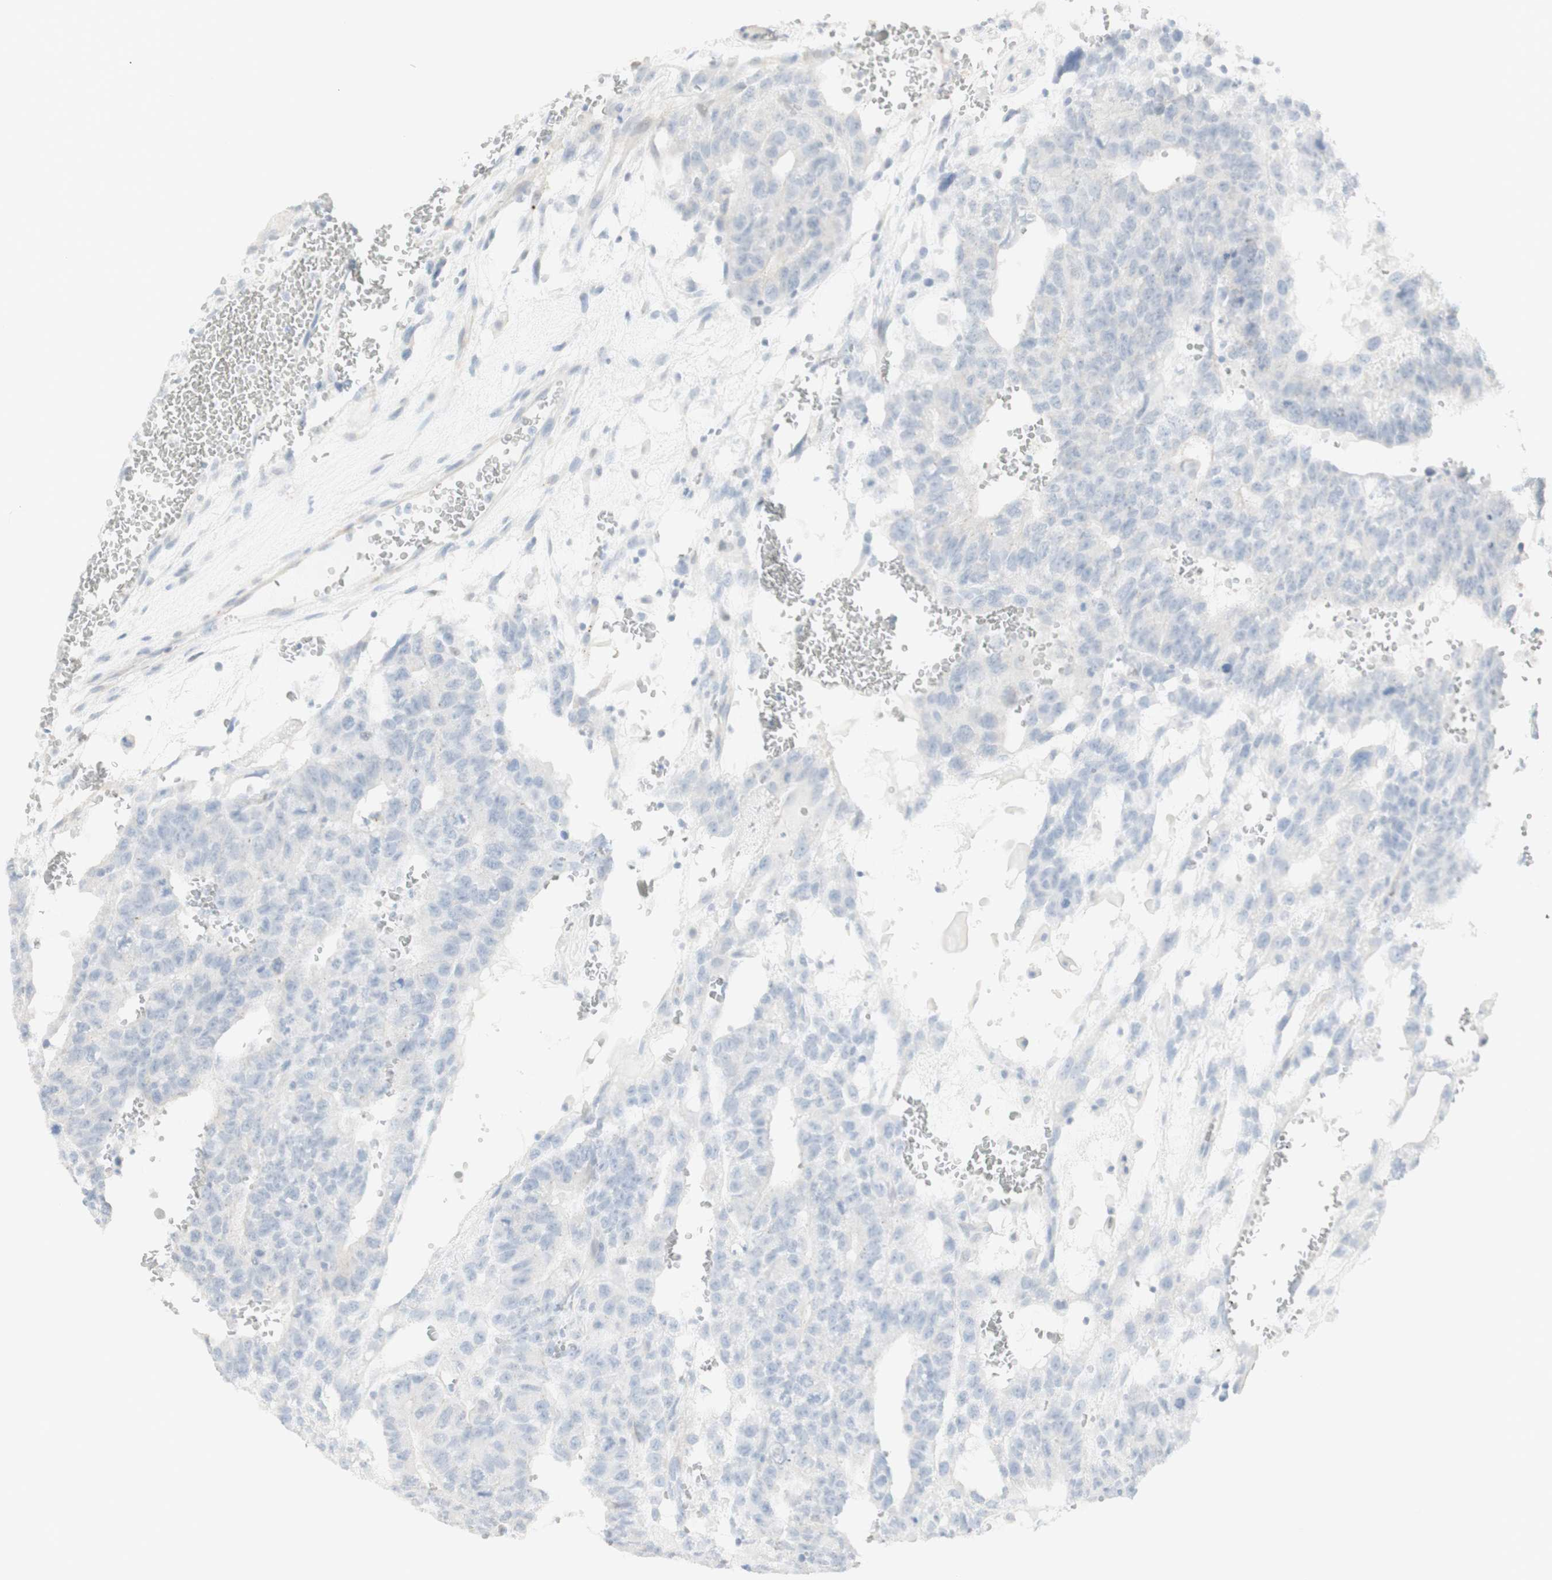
{"staining": {"intensity": "negative", "quantity": "none", "location": "none"}, "tissue": "testis cancer", "cell_type": "Tumor cells", "image_type": "cancer", "snomed": [{"axis": "morphology", "description": "Seminoma, NOS"}, {"axis": "morphology", "description": "Carcinoma, Embryonal, NOS"}, {"axis": "topography", "description": "Testis"}], "caption": "Tumor cells show no significant protein expression in testis cancer (embryonal carcinoma).", "gene": "NDST4", "patient": {"sex": "male", "age": 52}}